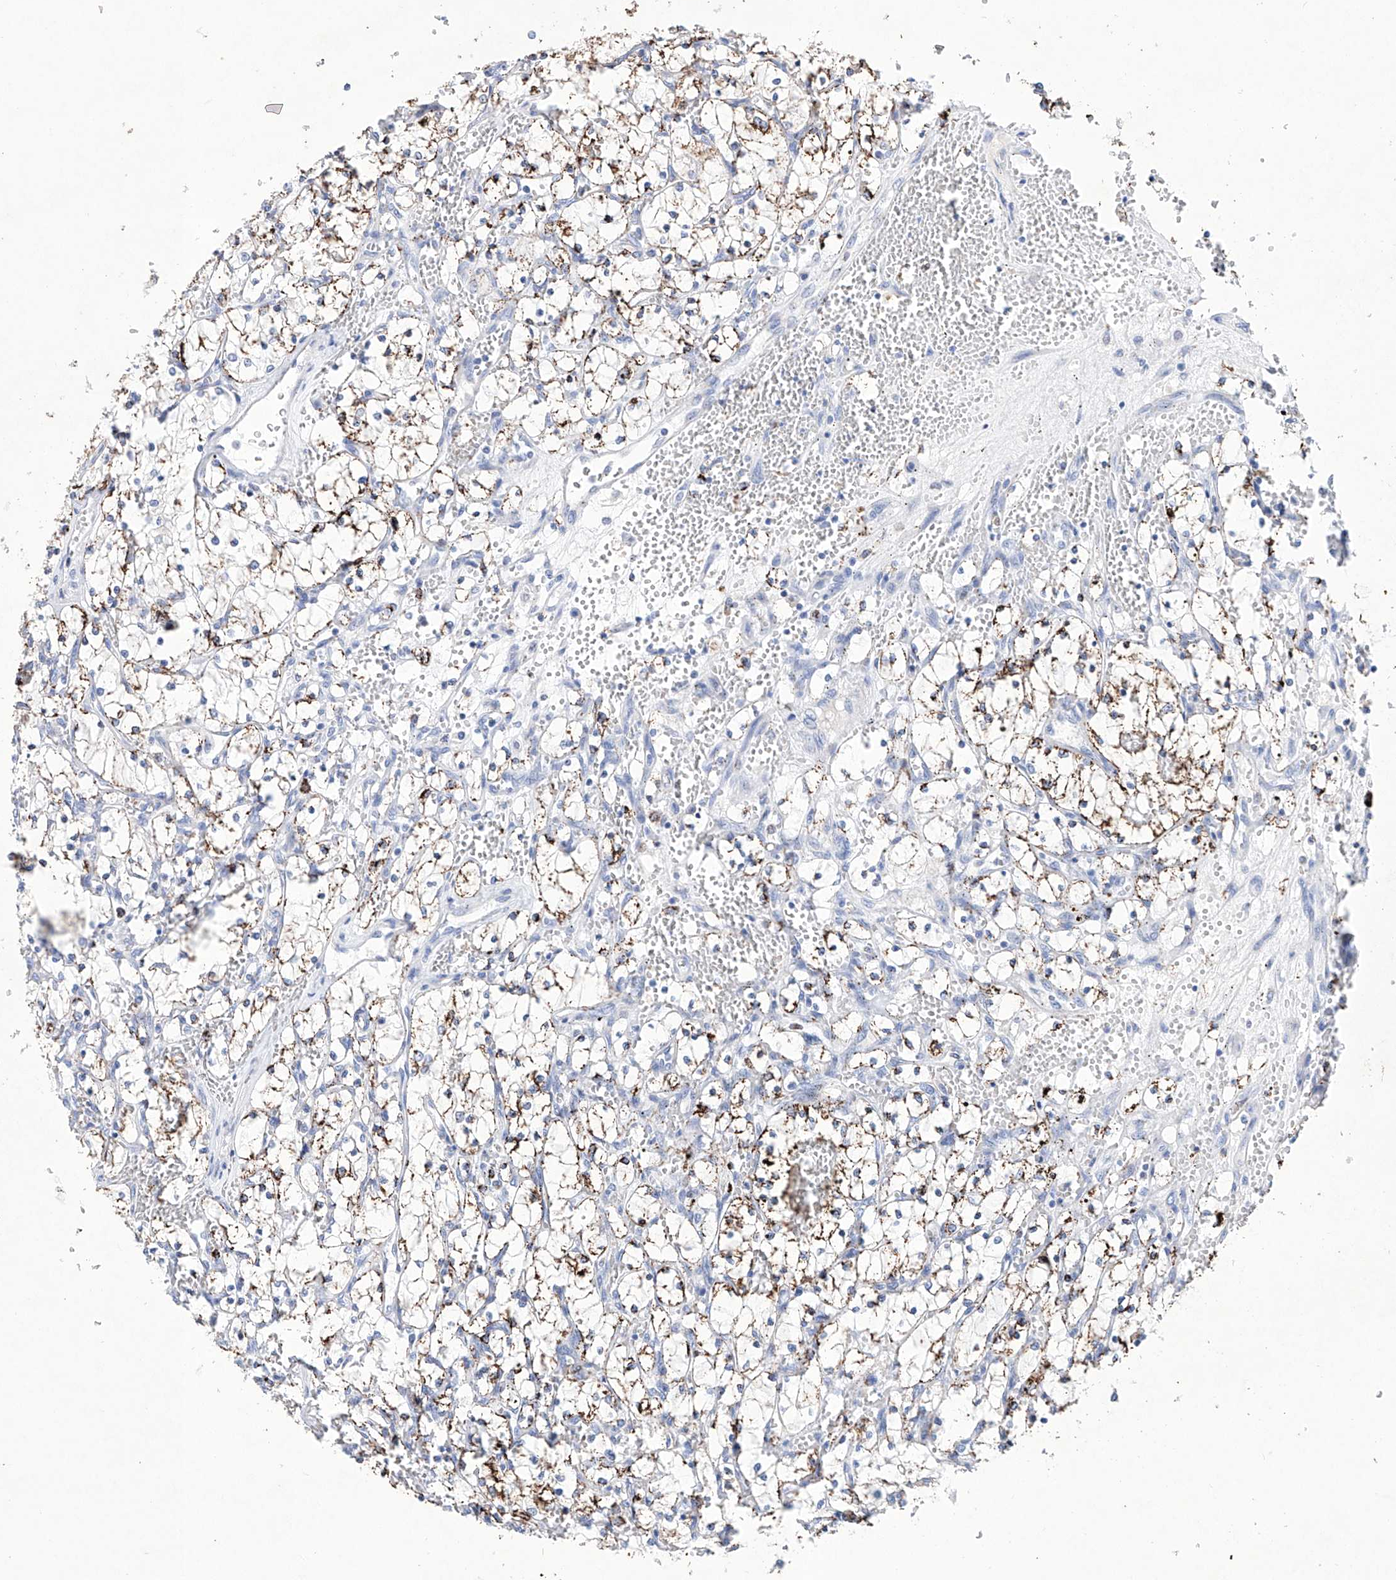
{"staining": {"intensity": "strong", "quantity": "25%-75%", "location": "cytoplasmic/membranous"}, "tissue": "renal cancer", "cell_type": "Tumor cells", "image_type": "cancer", "snomed": [{"axis": "morphology", "description": "Adenocarcinoma, NOS"}, {"axis": "topography", "description": "Kidney"}], "caption": "Renal adenocarcinoma tissue reveals strong cytoplasmic/membranous staining in approximately 25%-75% of tumor cells, visualized by immunohistochemistry. (DAB = brown stain, brightfield microscopy at high magnification).", "gene": "NRROS", "patient": {"sex": "female", "age": 69}}